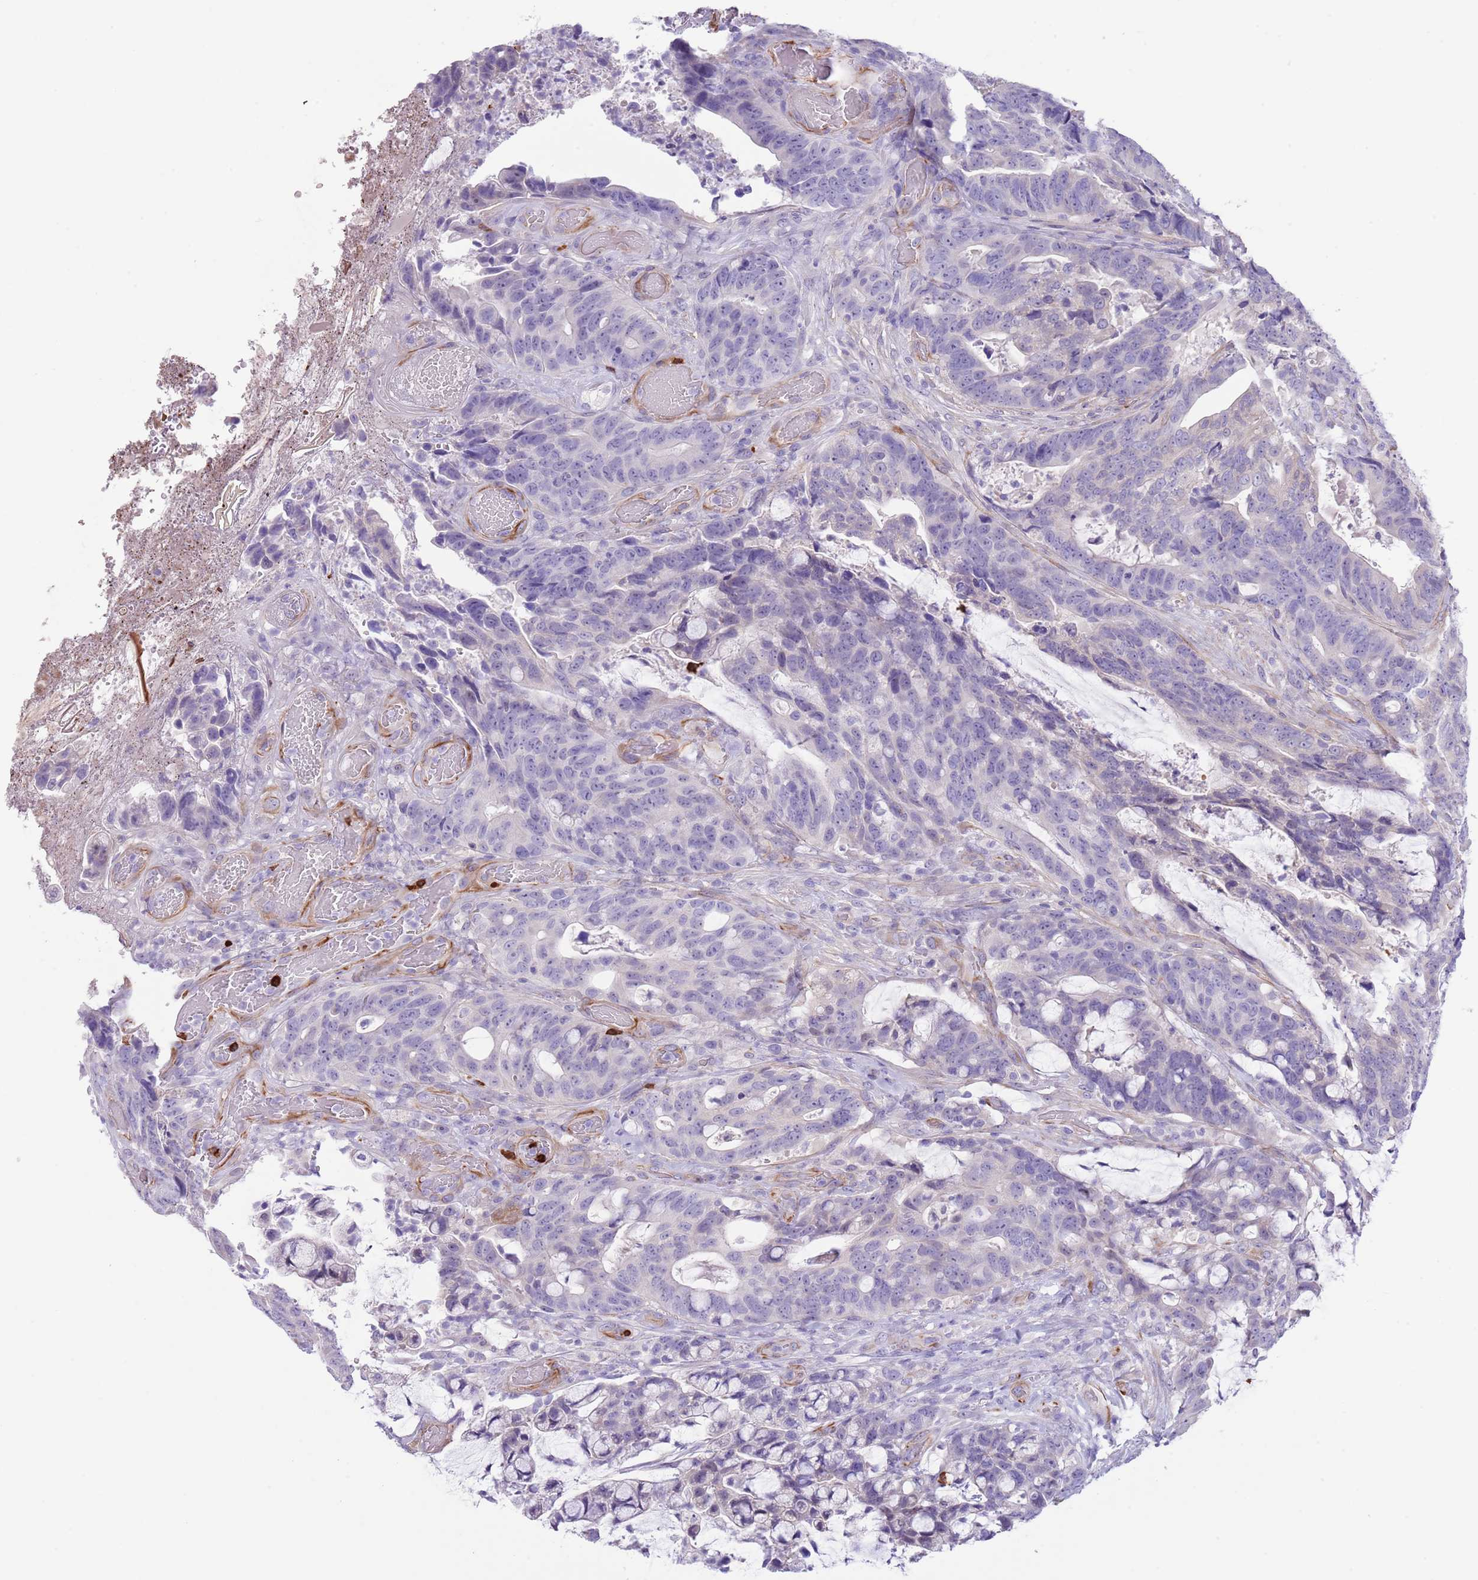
{"staining": {"intensity": "negative", "quantity": "none", "location": "none"}, "tissue": "colorectal cancer", "cell_type": "Tumor cells", "image_type": "cancer", "snomed": [{"axis": "morphology", "description": "Adenocarcinoma, NOS"}, {"axis": "topography", "description": "Colon"}], "caption": "Immunohistochemistry (IHC) of colorectal adenocarcinoma demonstrates no expression in tumor cells.", "gene": "TSGA13", "patient": {"sex": "female", "age": 82}}